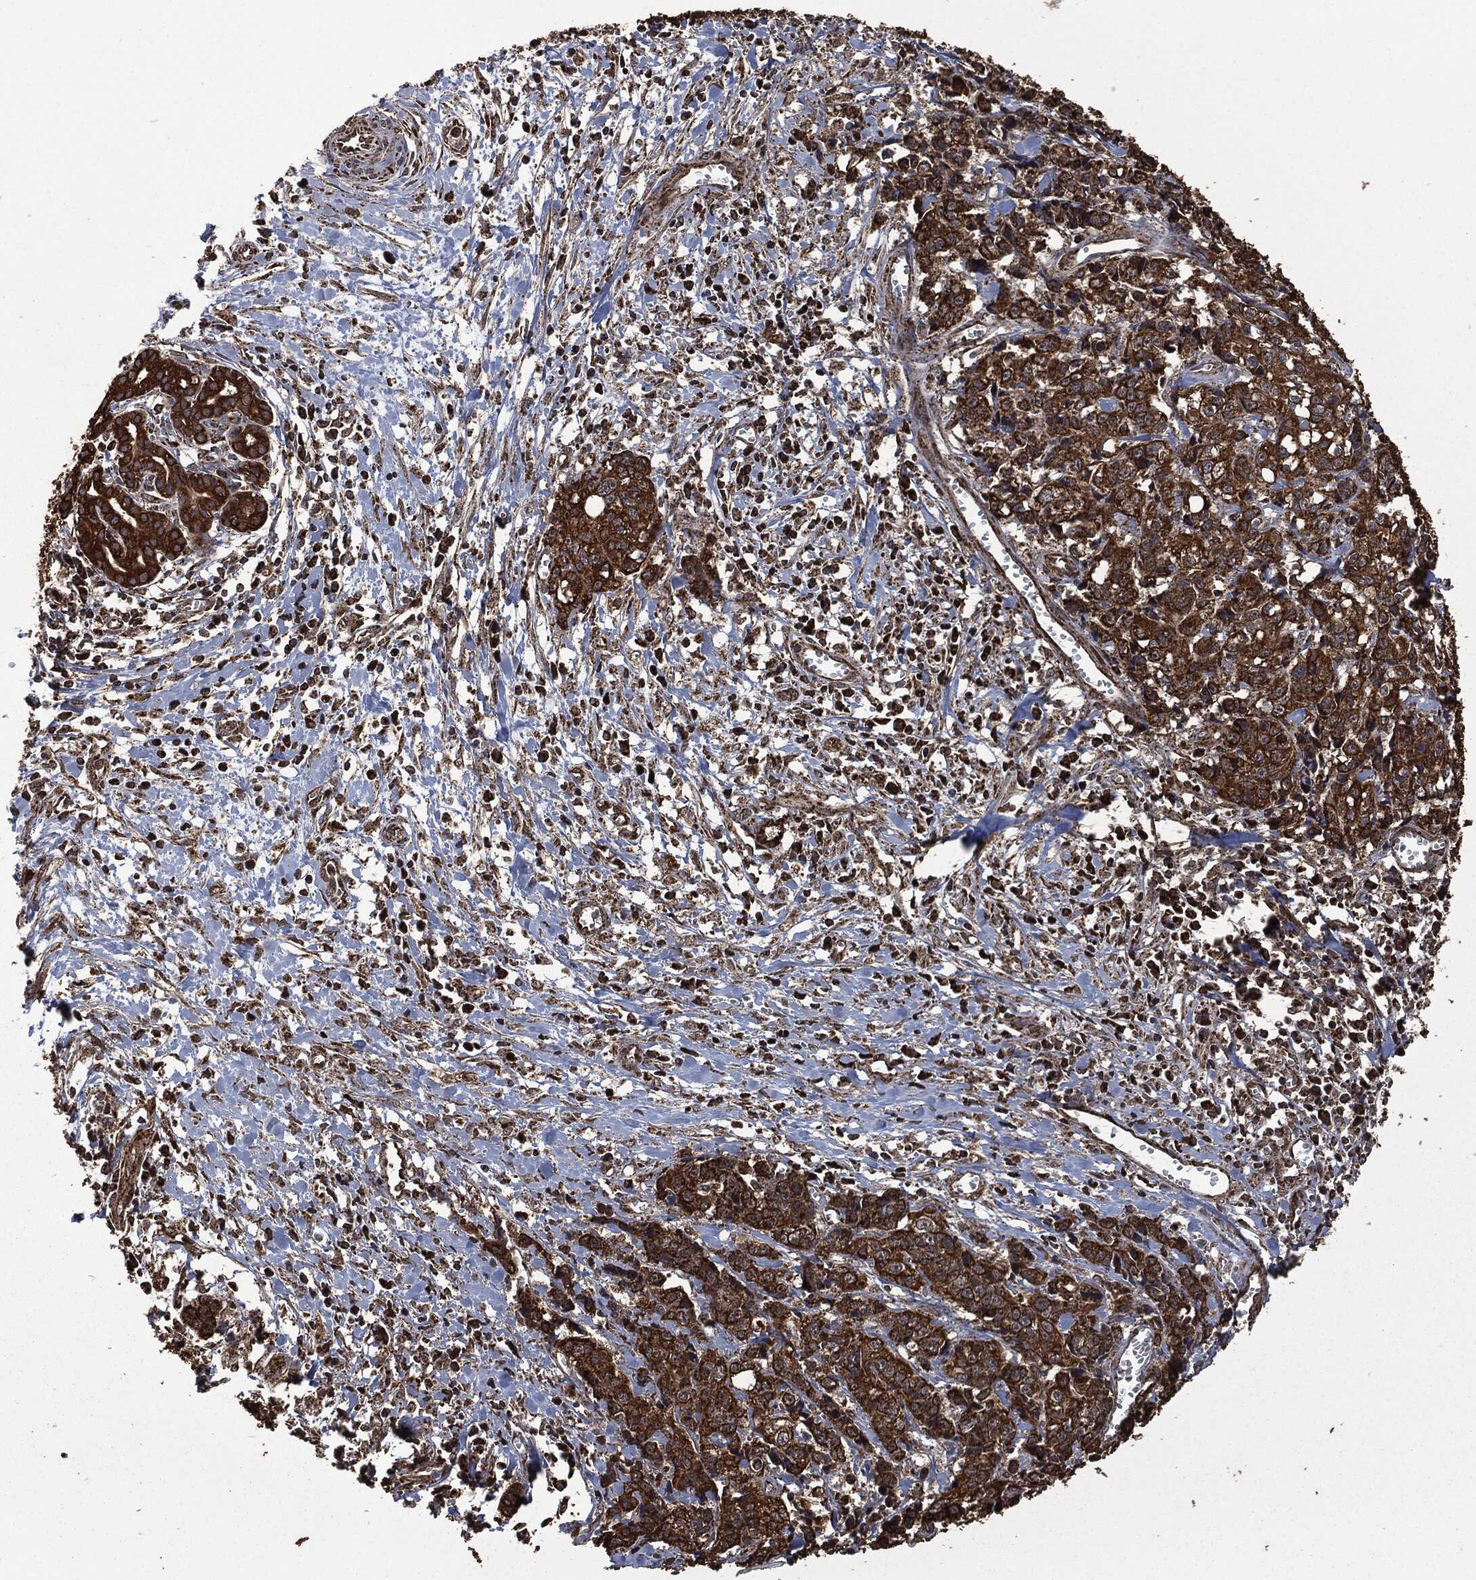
{"staining": {"intensity": "strong", "quantity": ">75%", "location": "cytoplasmic/membranous"}, "tissue": "pancreatic cancer", "cell_type": "Tumor cells", "image_type": "cancer", "snomed": [{"axis": "morphology", "description": "Adenocarcinoma, NOS"}, {"axis": "topography", "description": "Pancreas"}], "caption": "Immunohistochemical staining of pancreatic cancer shows high levels of strong cytoplasmic/membranous protein expression in approximately >75% of tumor cells.", "gene": "LIG3", "patient": {"sex": "male", "age": 64}}